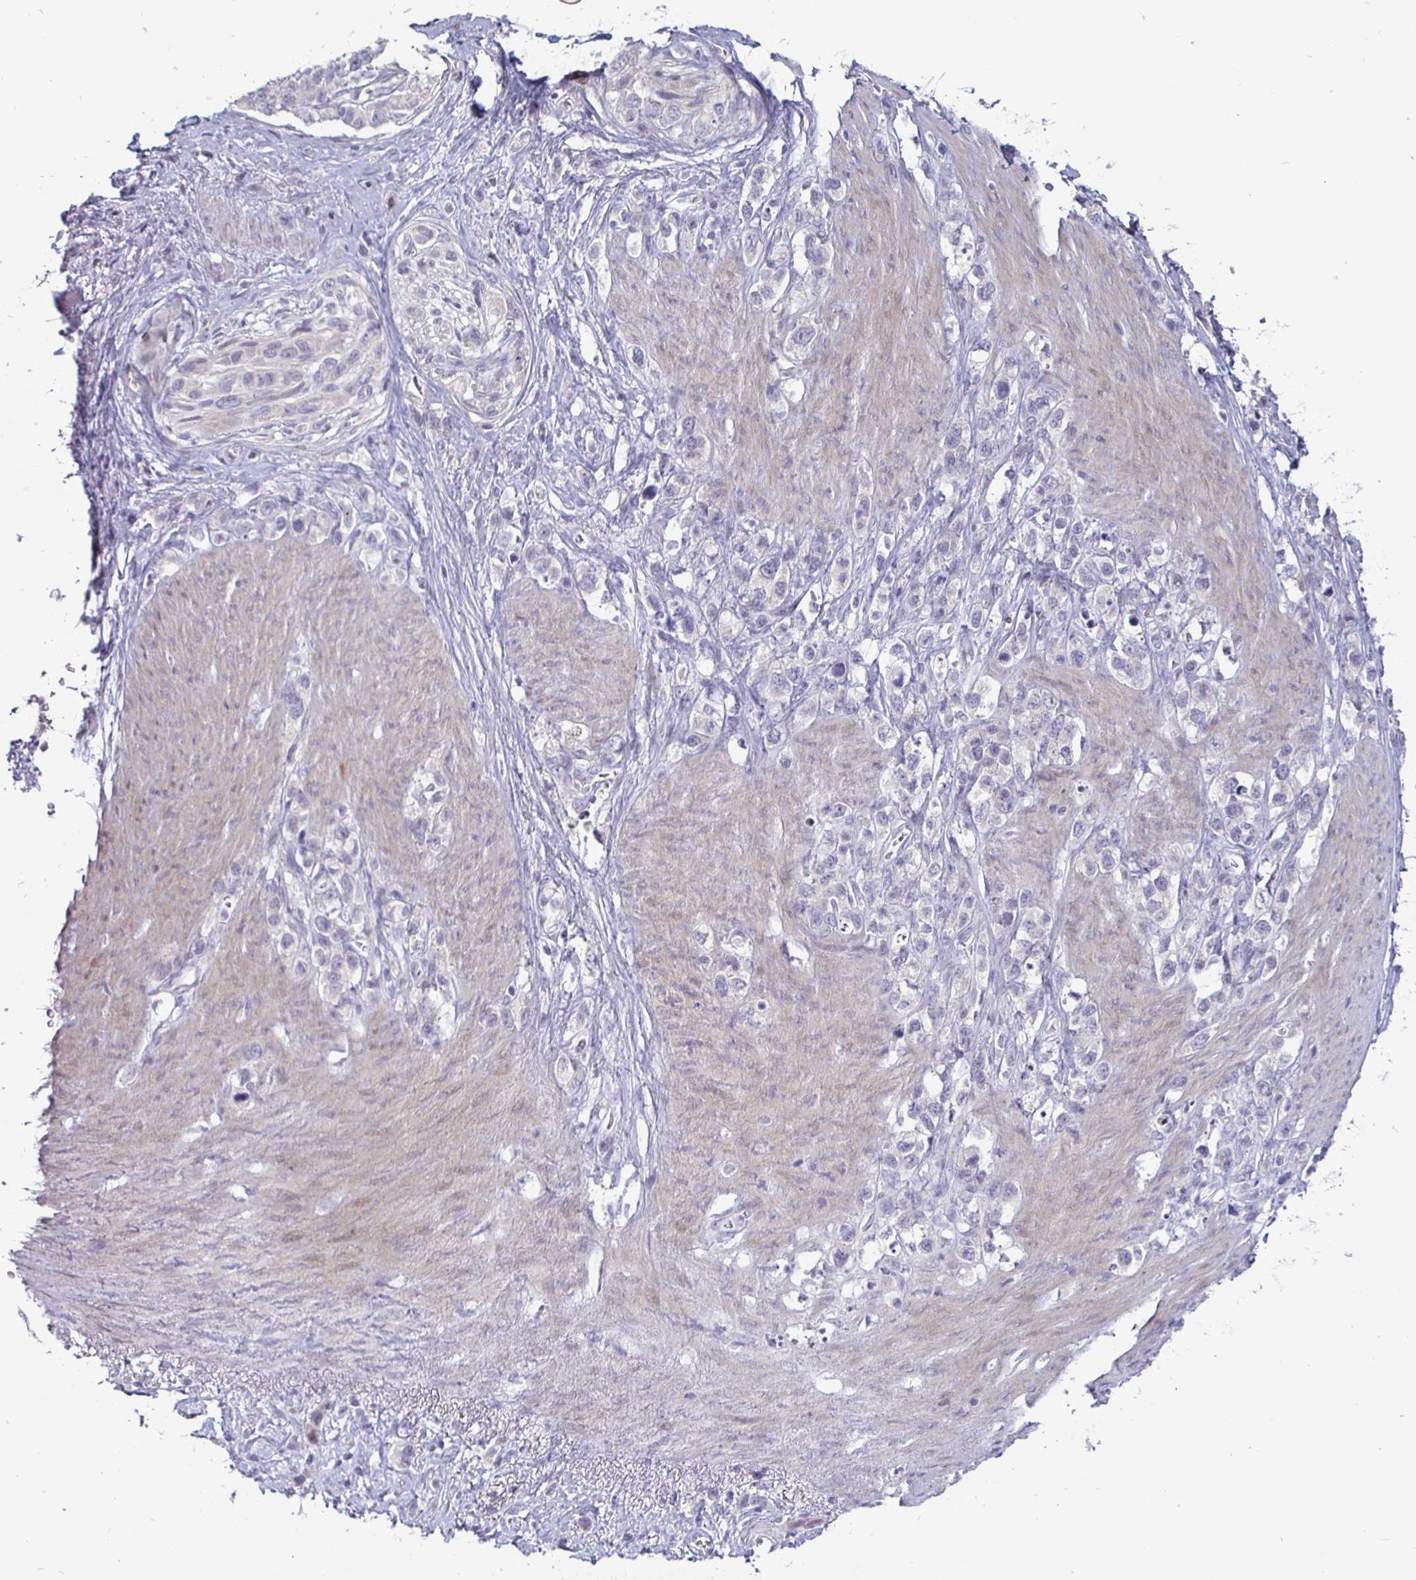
{"staining": {"intensity": "negative", "quantity": "none", "location": "none"}, "tissue": "stomach cancer", "cell_type": "Tumor cells", "image_type": "cancer", "snomed": [{"axis": "morphology", "description": "Adenocarcinoma, NOS"}, {"axis": "topography", "description": "Stomach"}], "caption": "DAB (3,3'-diaminobenzidine) immunohistochemical staining of human stomach cancer (adenocarcinoma) reveals no significant staining in tumor cells.", "gene": "DMRTB1", "patient": {"sex": "female", "age": 65}}